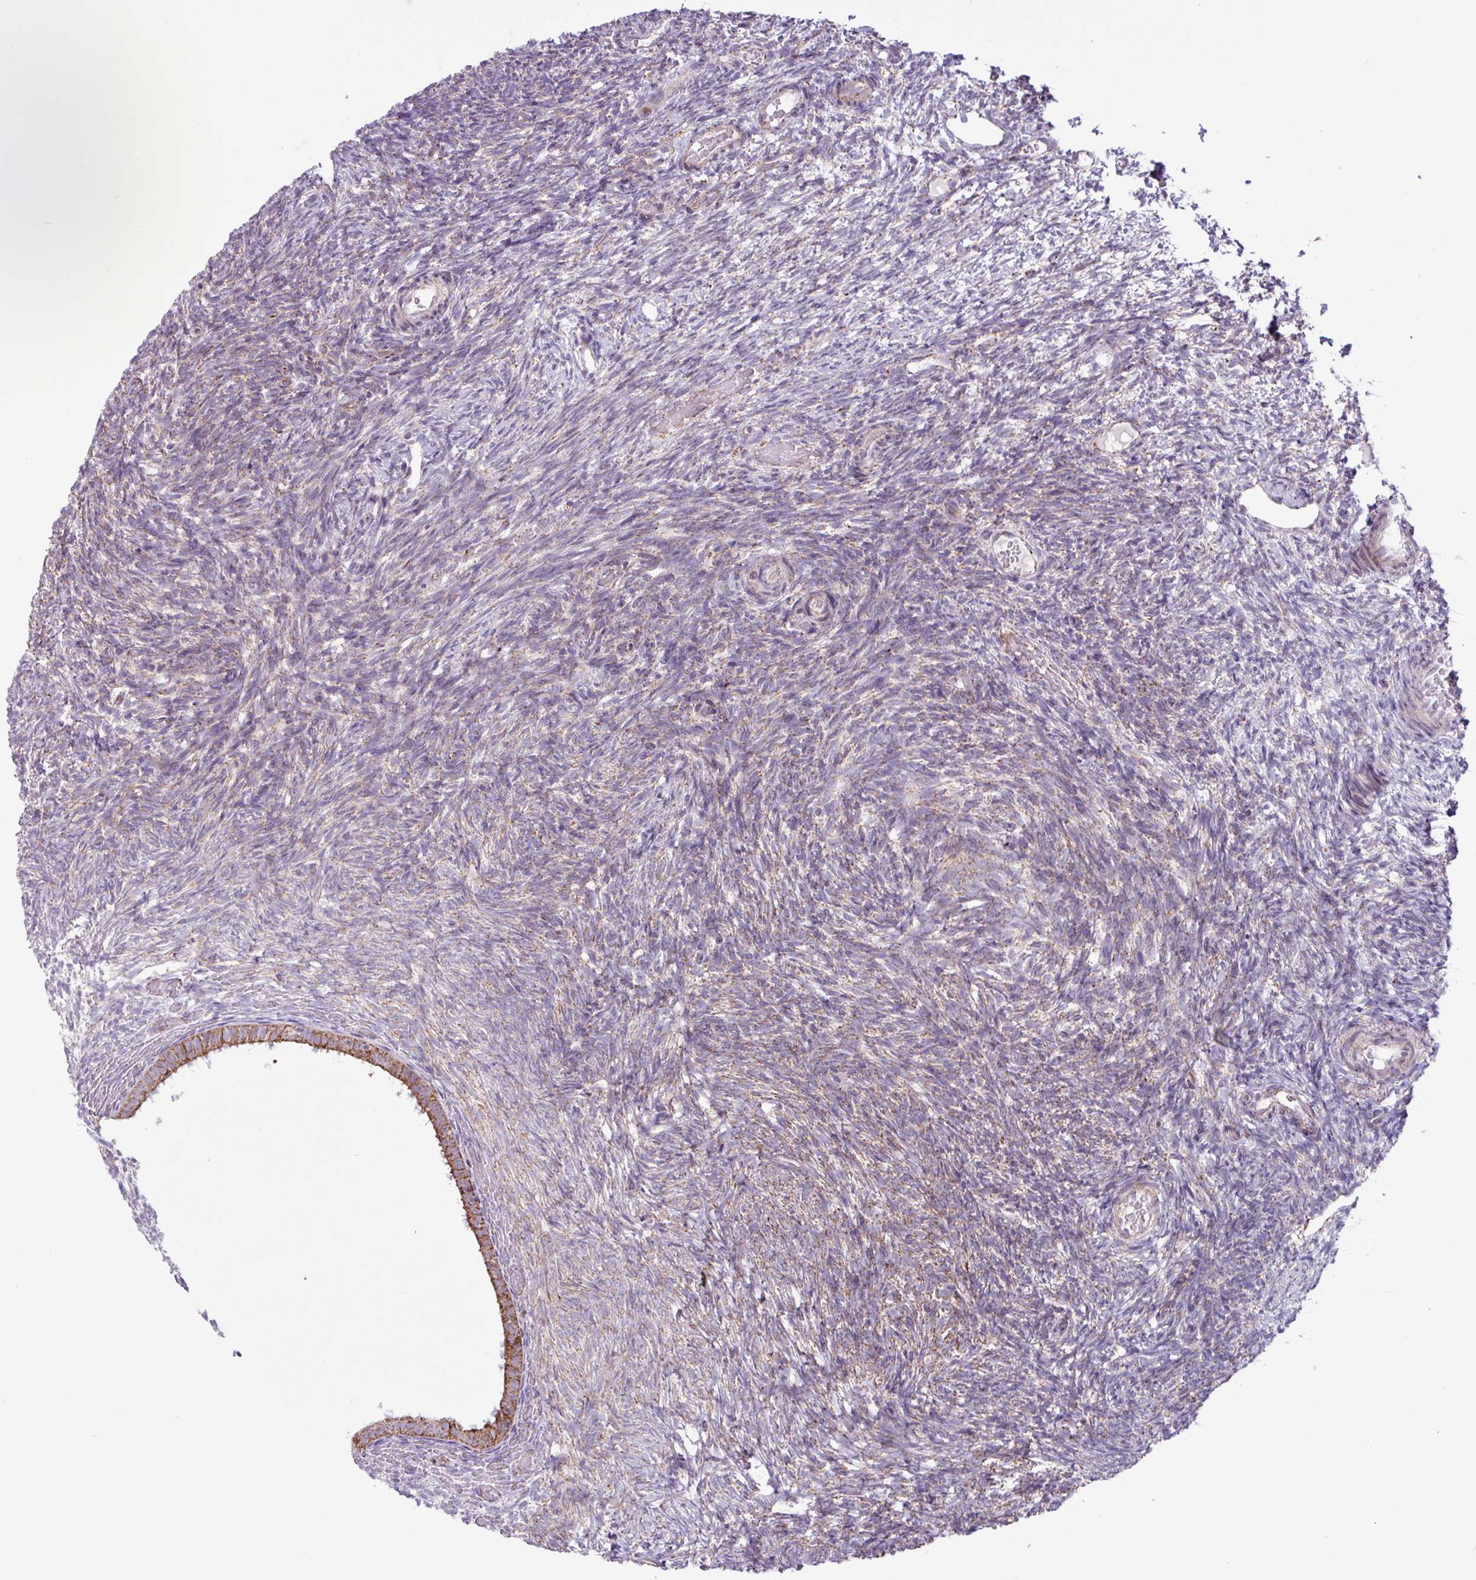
{"staining": {"intensity": "strong", "quantity": "25%-75%", "location": "cytoplasmic/membranous"}, "tissue": "ovary", "cell_type": "Follicle cells", "image_type": "normal", "snomed": [{"axis": "morphology", "description": "Normal tissue, NOS"}, {"axis": "topography", "description": "Ovary"}], "caption": "This micrograph exhibits immunohistochemistry (IHC) staining of normal ovary, with high strong cytoplasmic/membranous expression in approximately 25%-75% of follicle cells.", "gene": "RTL3", "patient": {"sex": "female", "age": 39}}